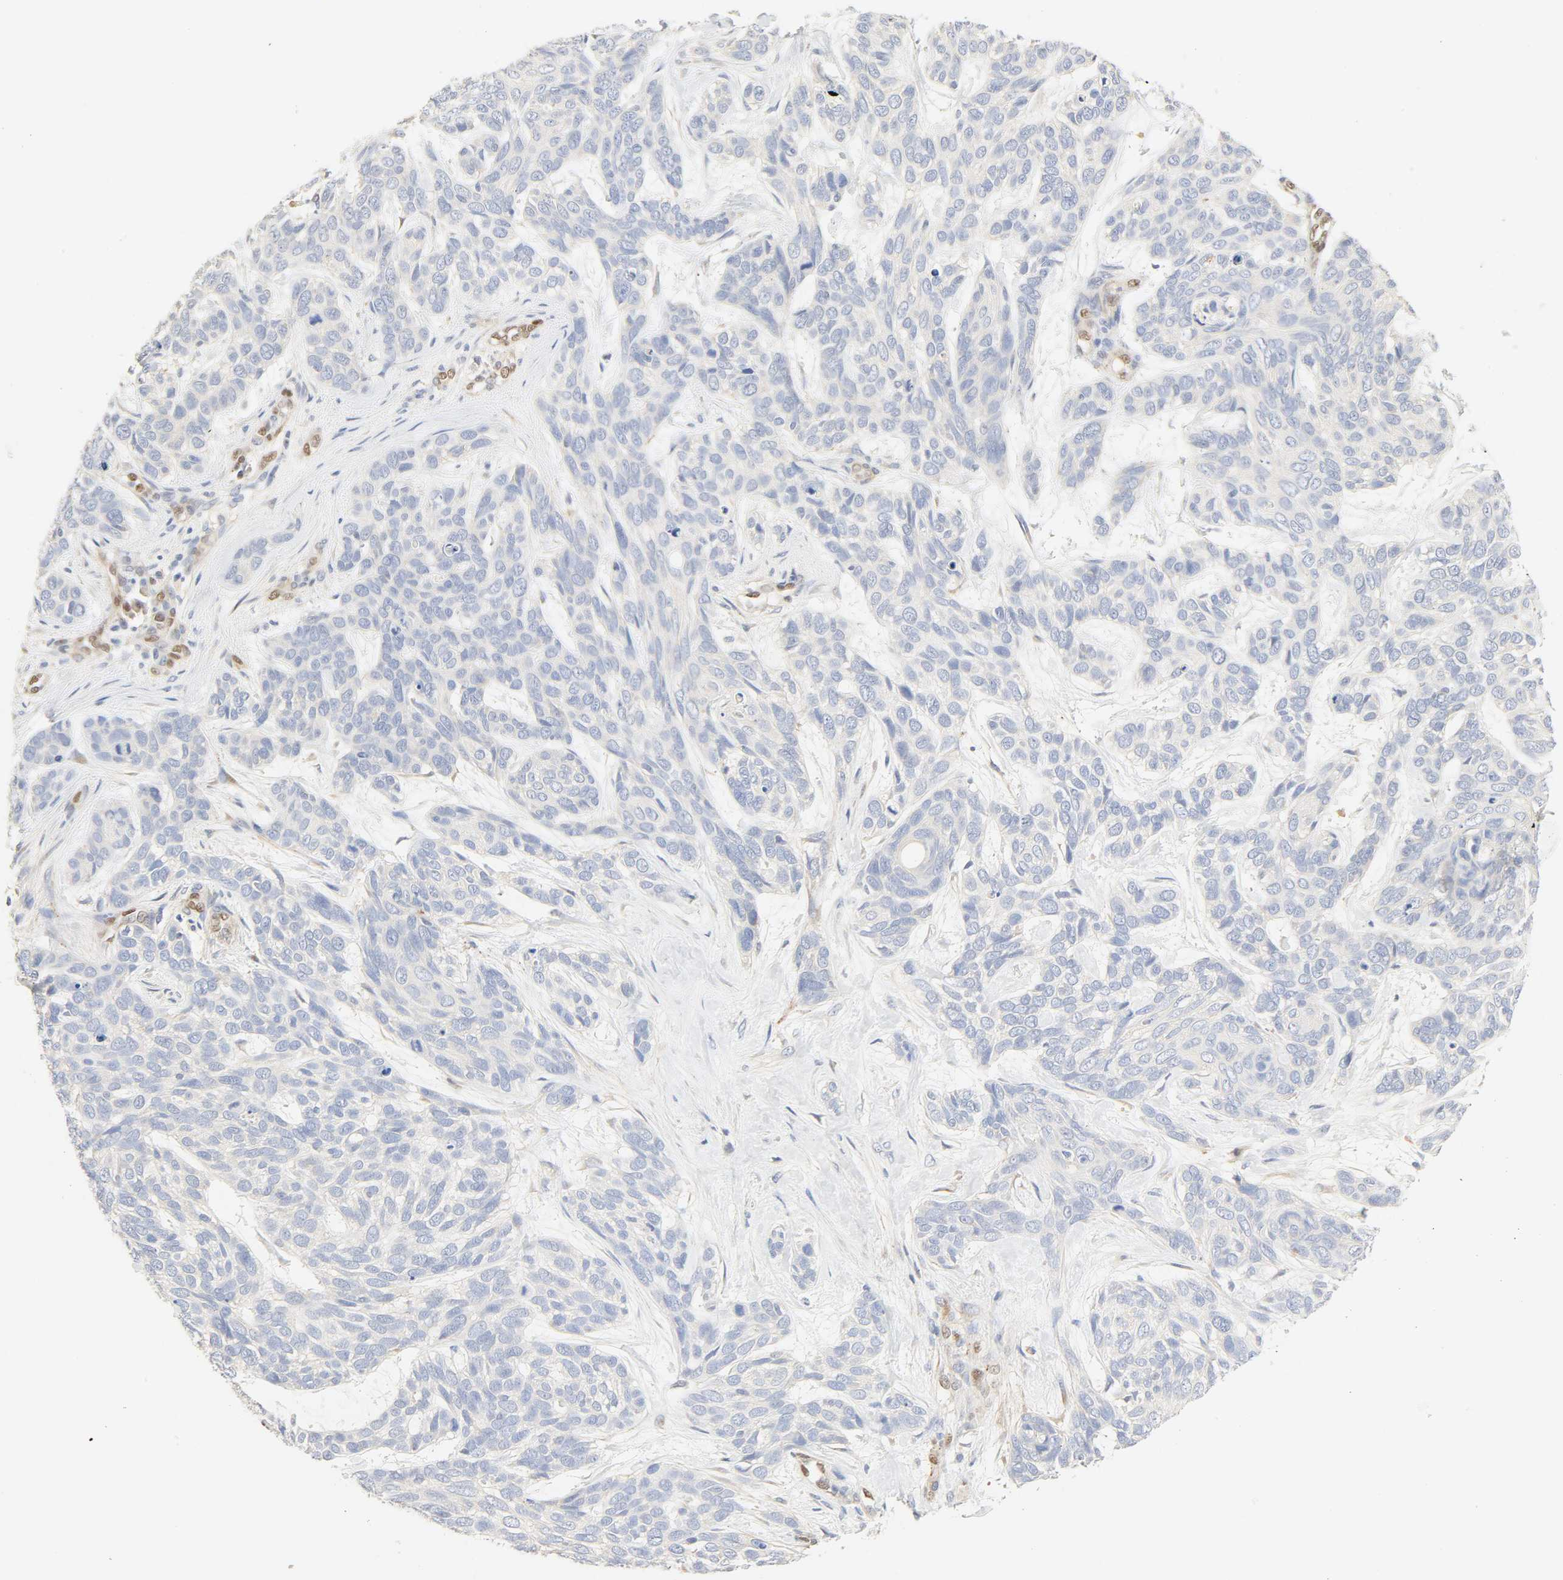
{"staining": {"intensity": "negative", "quantity": "none", "location": "none"}, "tissue": "skin cancer", "cell_type": "Tumor cells", "image_type": "cancer", "snomed": [{"axis": "morphology", "description": "Basal cell carcinoma"}, {"axis": "topography", "description": "Skin"}], "caption": "Immunohistochemical staining of skin basal cell carcinoma shows no significant positivity in tumor cells. (DAB (3,3'-diaminobenzidine) immunohistochemistry, high magnification).", "gene": "BORCS8-MEF2B", "patient": {"sex": "male", "age": 87}}